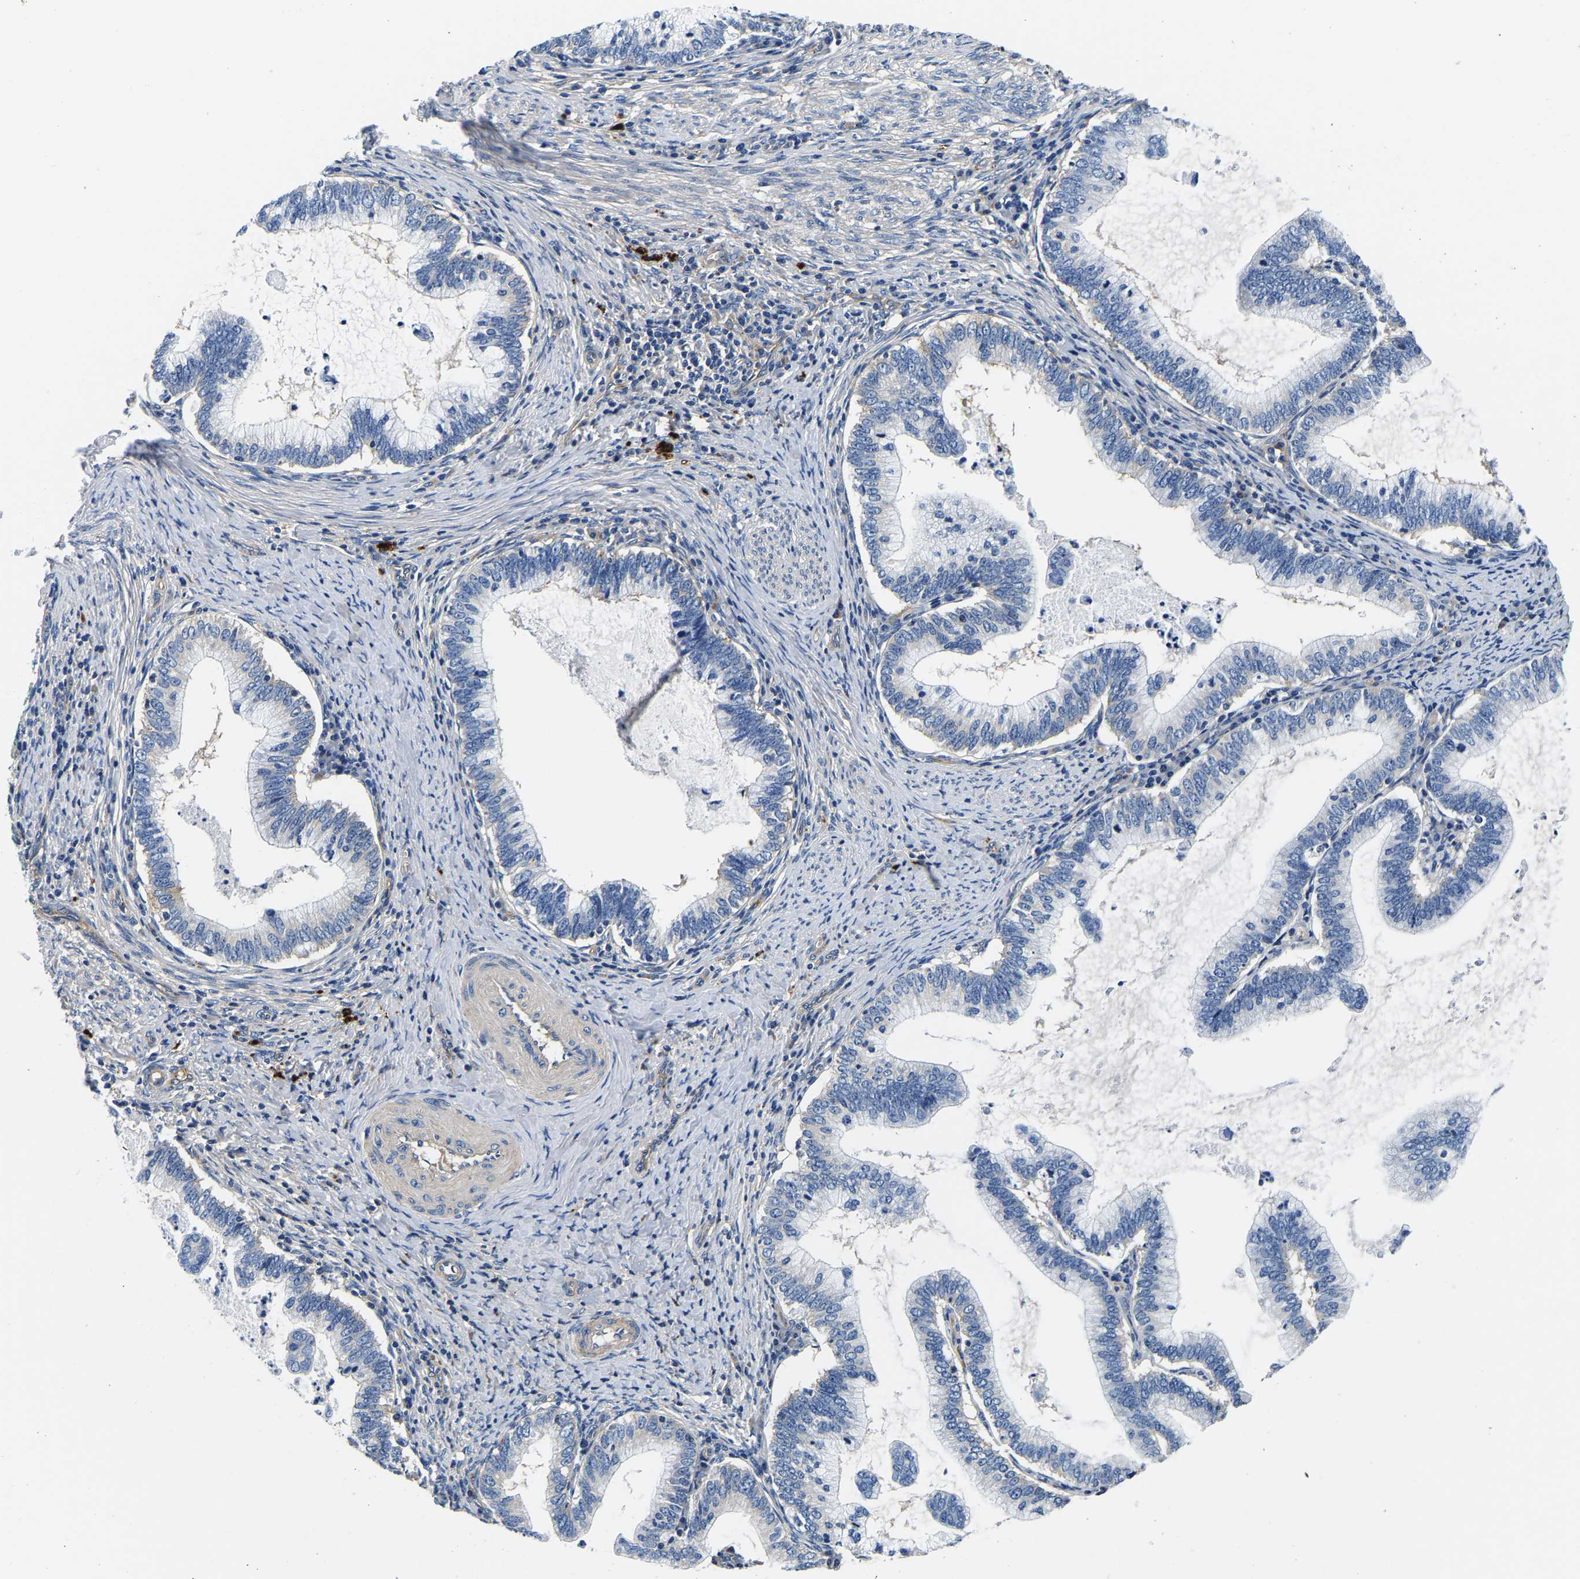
{"staining": {"intensity": "negative", "quantity": "none", "location": "none"}, "tissue": "cervical cancer", "cell_type": "Tumor cells", "image_type": "cancer", "snomed": [{"axis": "morphology", "description": "Adenocarcinoma, NOS"}, {"axis": "topography", "description": "Cervix"}], "caption": "Immunohistochemistry of human cervical cancer (adenocarcinoma) demonstrates no positivity in tumor cells. Nuclei are stained in blue.", "gene": "SH3GLB1", "patient": {"sex": "female", "age": 36}}